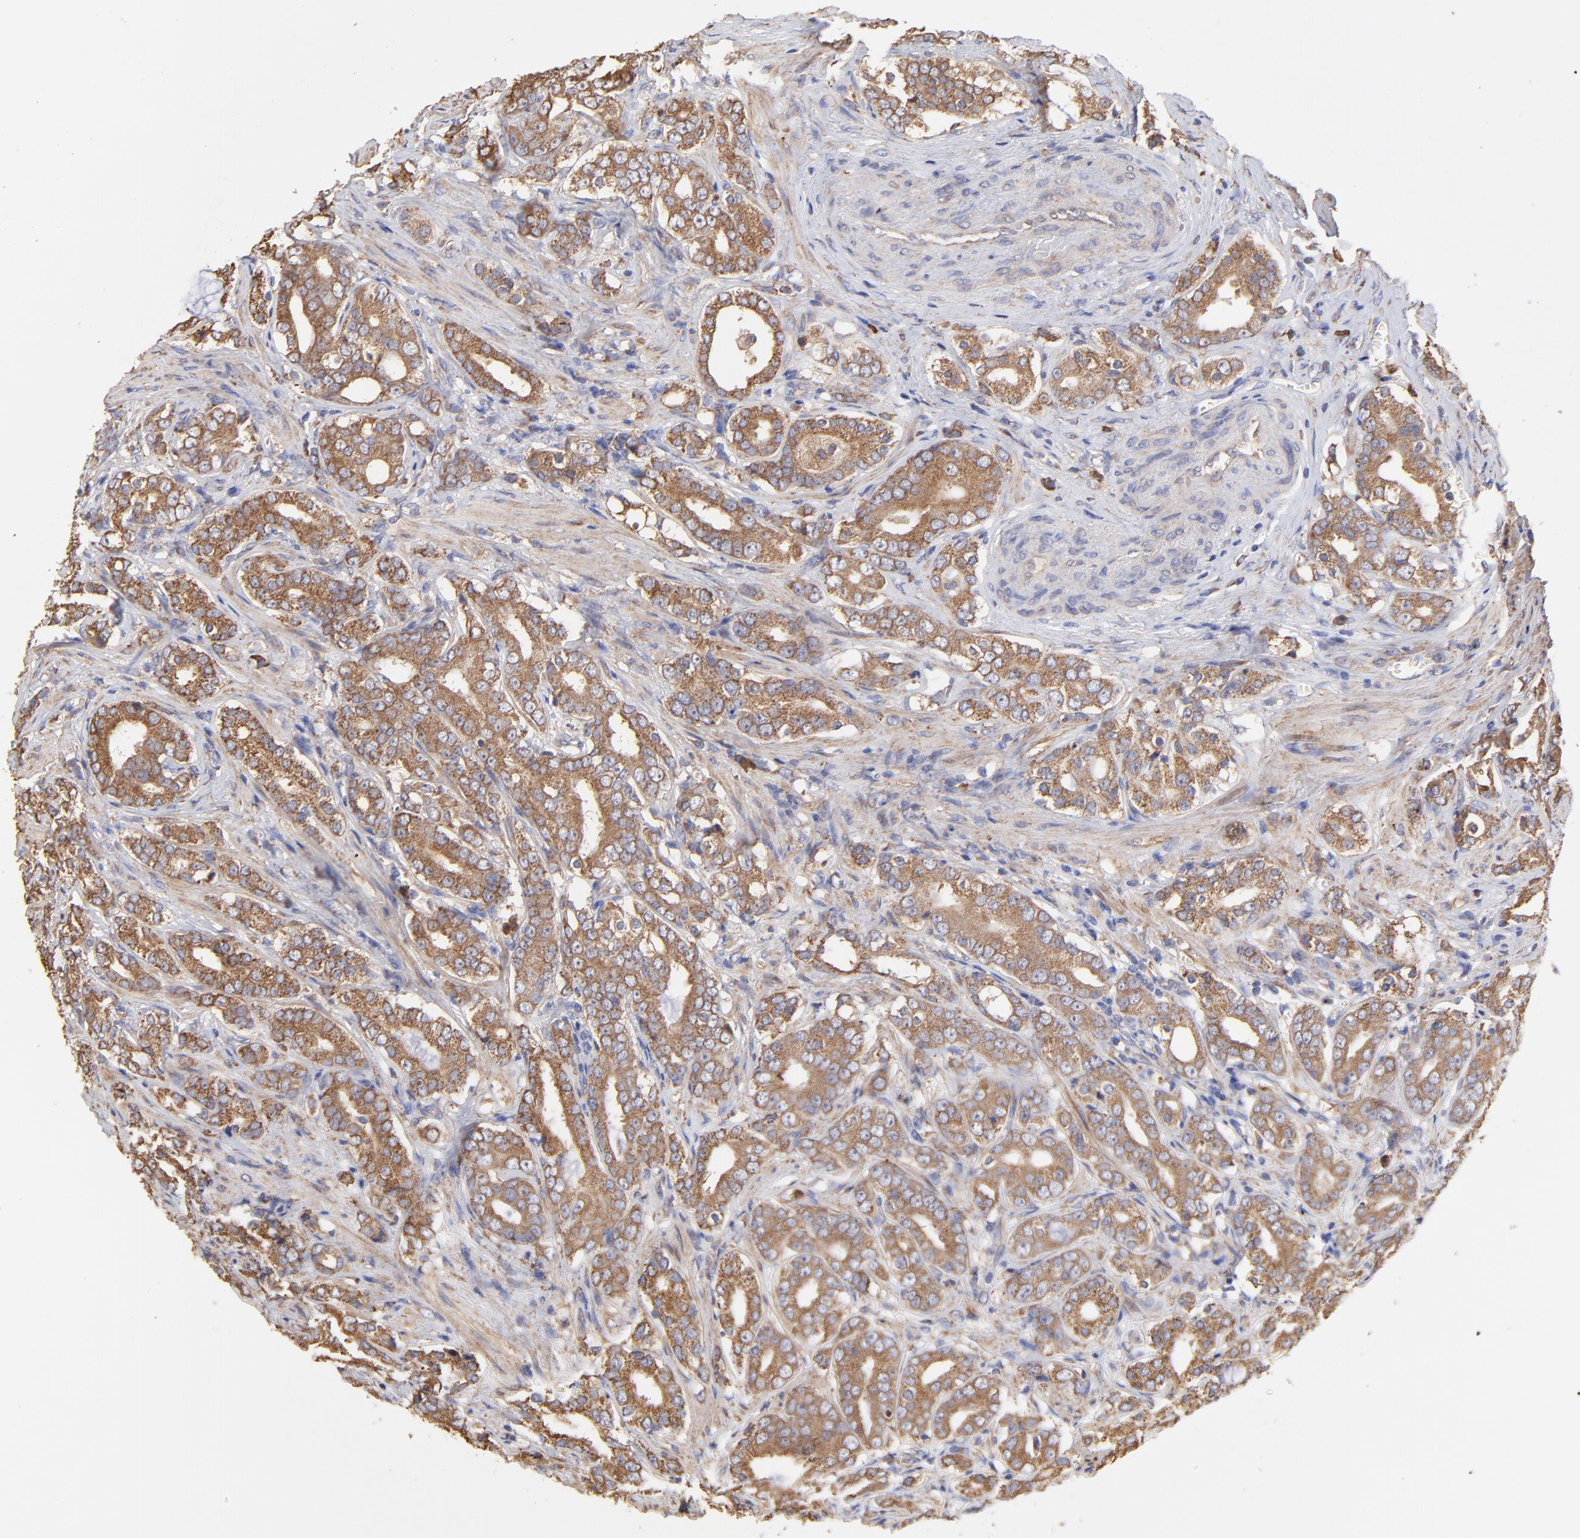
{"staining": {"intensity": "moderate", "quantity": ">75%", "location": "cytoplasmic/membranous"}, "tissue": "prostate cancer", "cell_type": "Tumor cells", "image_type": "cancer", "snomed": [{"axis": "morphology", "description": "Adenocarcinoma, Low grade"}, {"axis": "topography", "description": "Prostate"}], "caption": "Prostate adenocarcinoma (low-grade) stained with a brown dye demonstrates moderate cytoplasmic/membranous positive staining in approximately >75% of tumor cells.", "gene": "PFKM", "patient": {"sex": "male", "age": 59}}